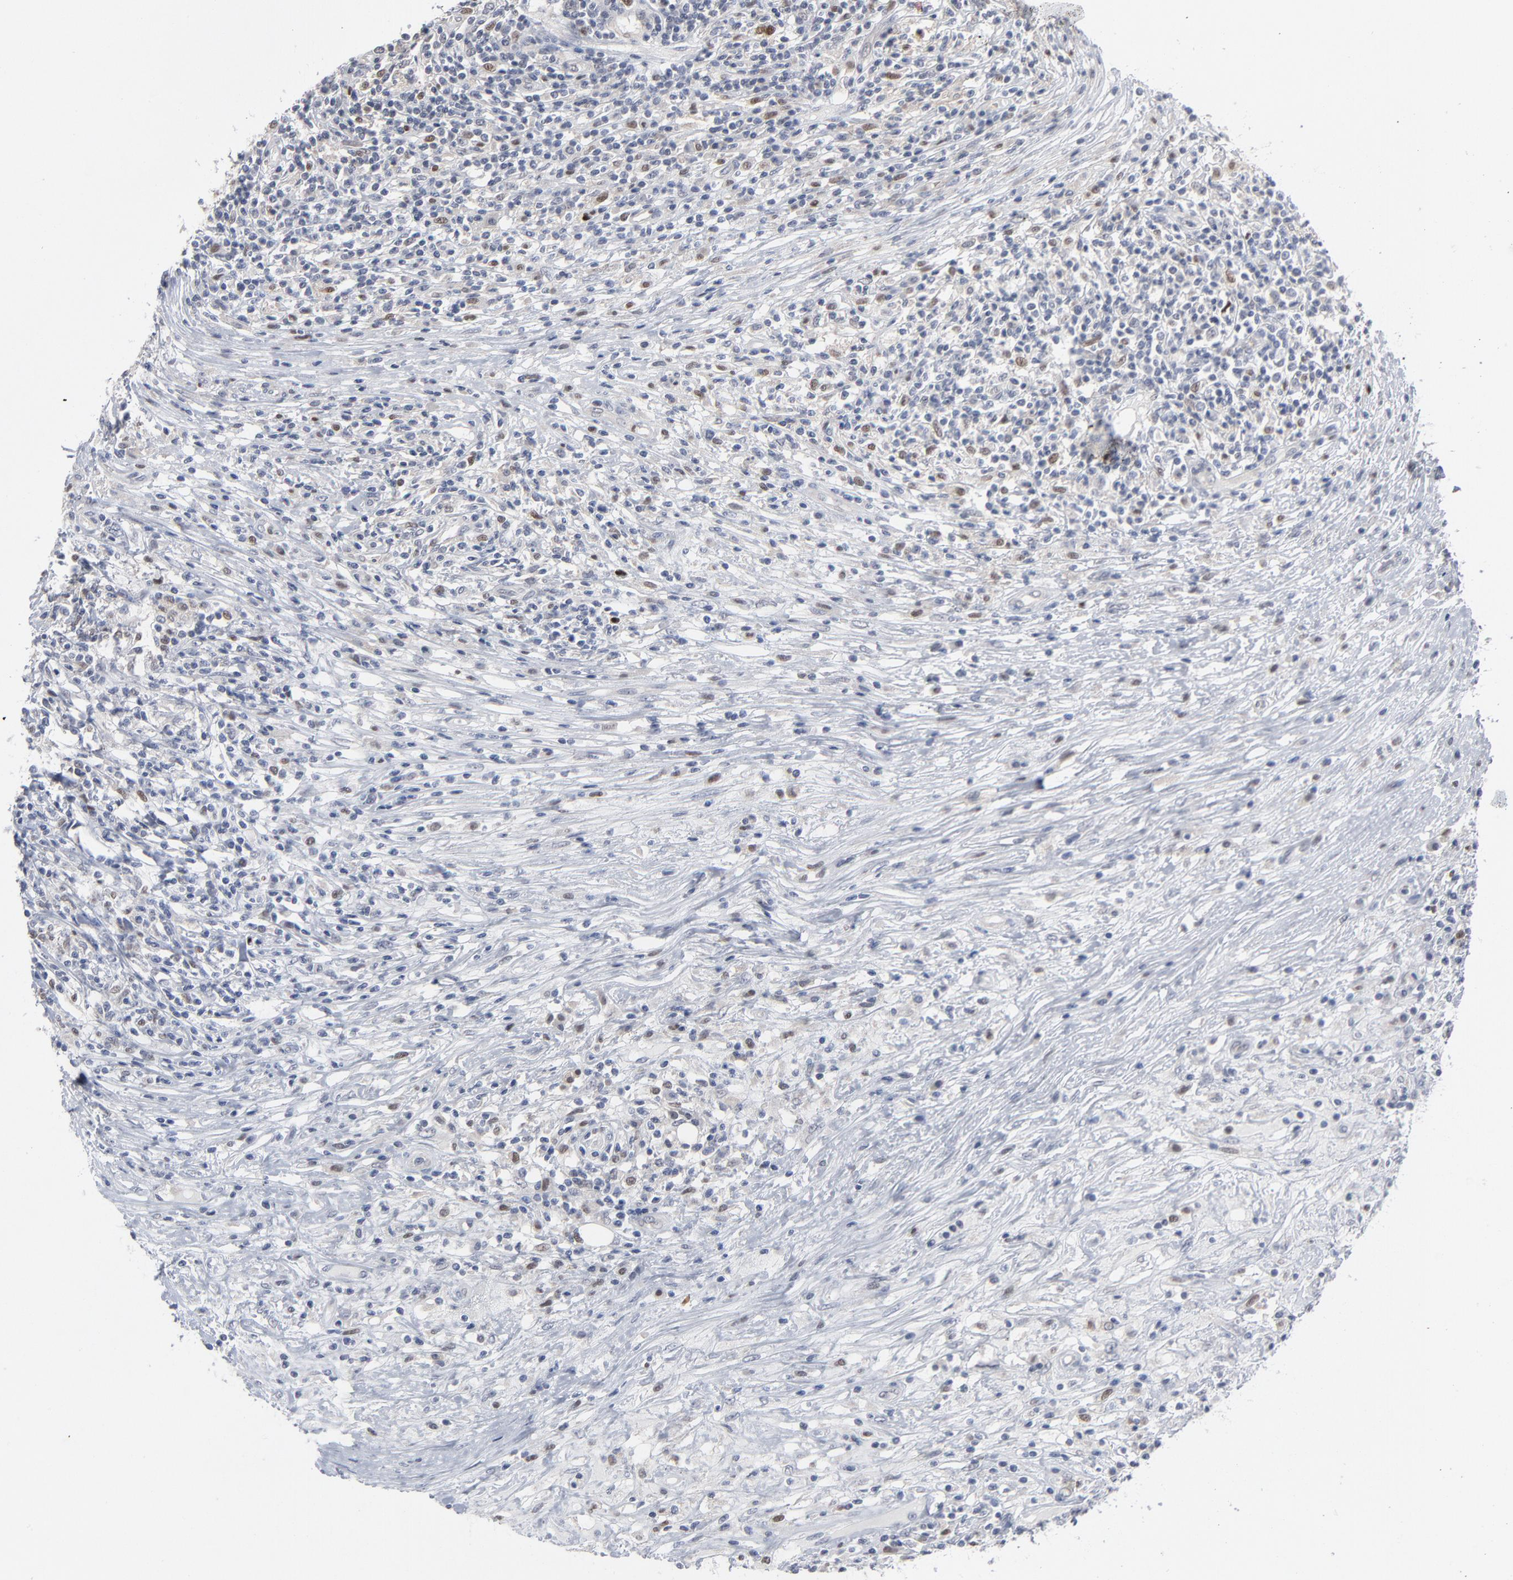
{"staining": {"intensity": "negative", "quantity": "none", "location": "none"}, "tissue": "lymphoma", "cell_type": "Tumor cells", "image_type": "cancer", "snomed": [{"axis": "morphology", "description": "Malignant lymphoma, non-Hodgkin's type, High grade"}, {"axis": "topography", "description": "Lymph node"}], "caption": "This is an immunohistochemistry image of lymphoma. There is no expression in tumor cells.", "gene": "FOXN2", "patient": {"sex": "female", "age": 84}}